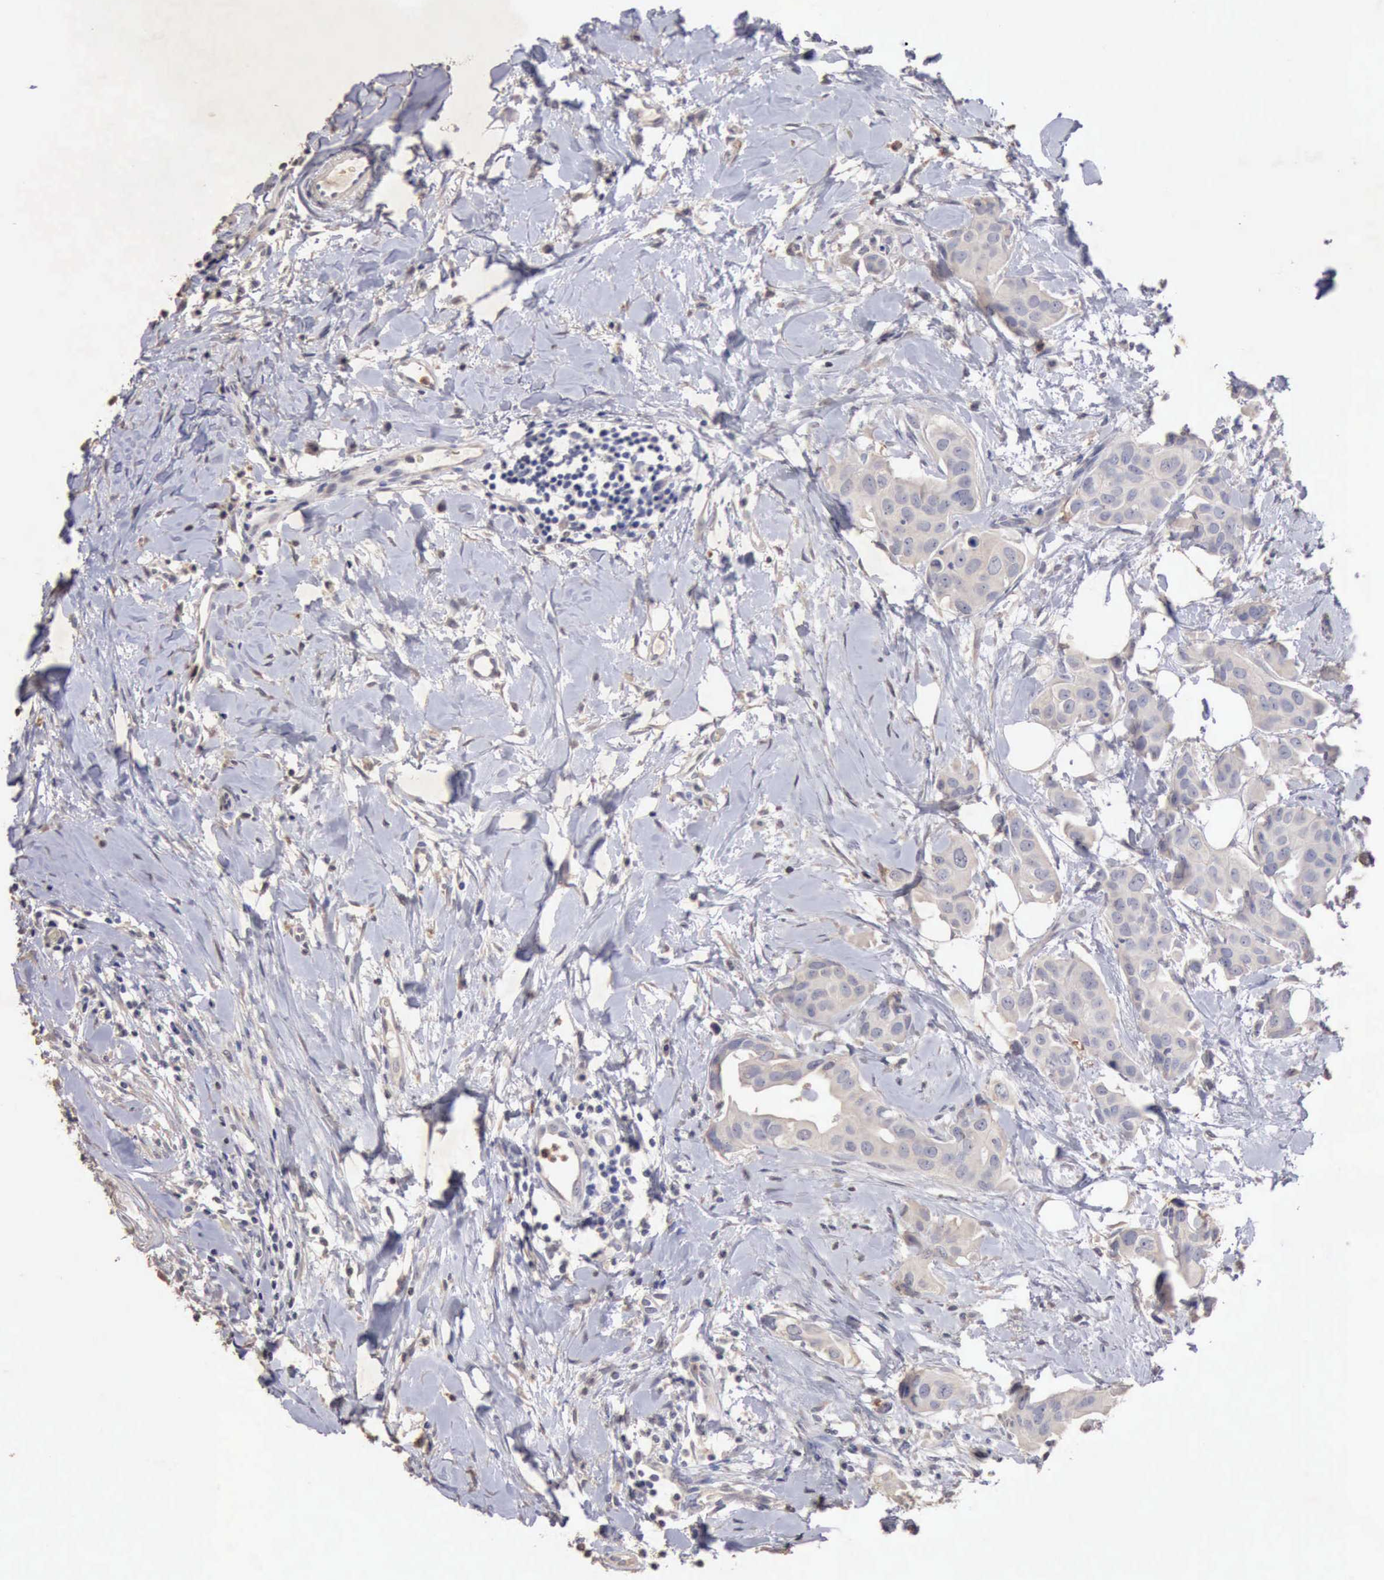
{"staining": {"intensity": "negative", "quantity": "none", "location": "none"}, "tissue": "breast cancer", "cell_type": "Tumor cells", "image_type": "cancer", "snomed": [{"axis": "morphology", "description": "Duct carcinoma"}, {"axis": "topography", "description": "Breast"}], "caption": "An immunohistochemistry (IHC) histopathology image of breast cancer is shown. There is no staining in tumor cells of breast cancer.", "gene": "KRT6B", "patient": {"sex": "female", "age": 40}}